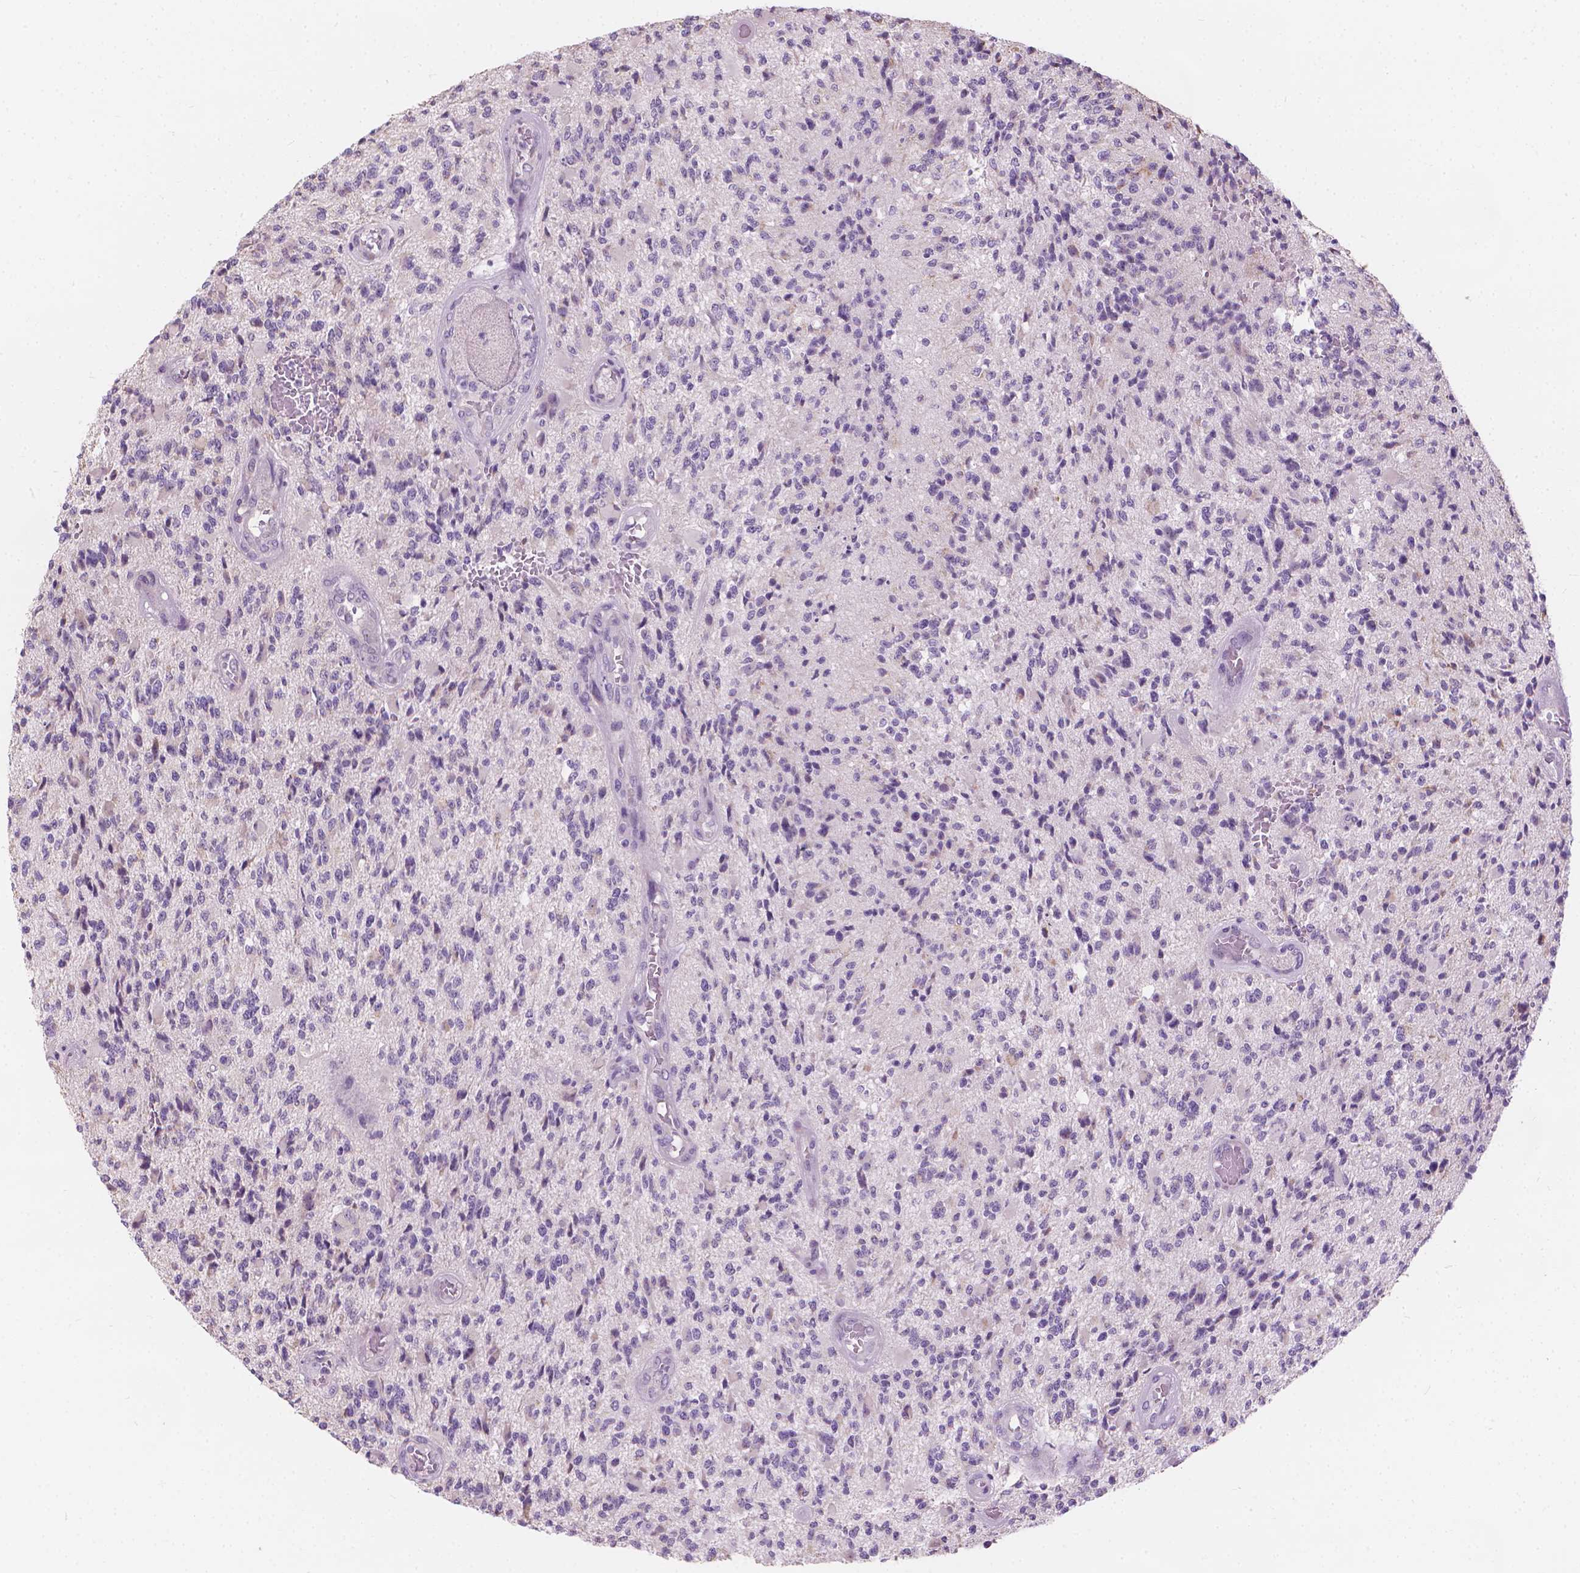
{"staining": {"intensity": "negative", "quantity": "none", "location": "none"}, "tissue": "glioma", "cell_type": "Tumor cells", "image_type": "cancer", "snomed": [{"axis": "morphology", "description": "Glioma, malignant, High grade"}, {"axis": "topography", "description": "Brain"}], "caption": "The IHC photomicrograph has no significant expression in tumor cells of malignant glioma (high-grade) tissue.", "gene": "GPRC5A", "patient": {"sex": "female", "age": 63}}